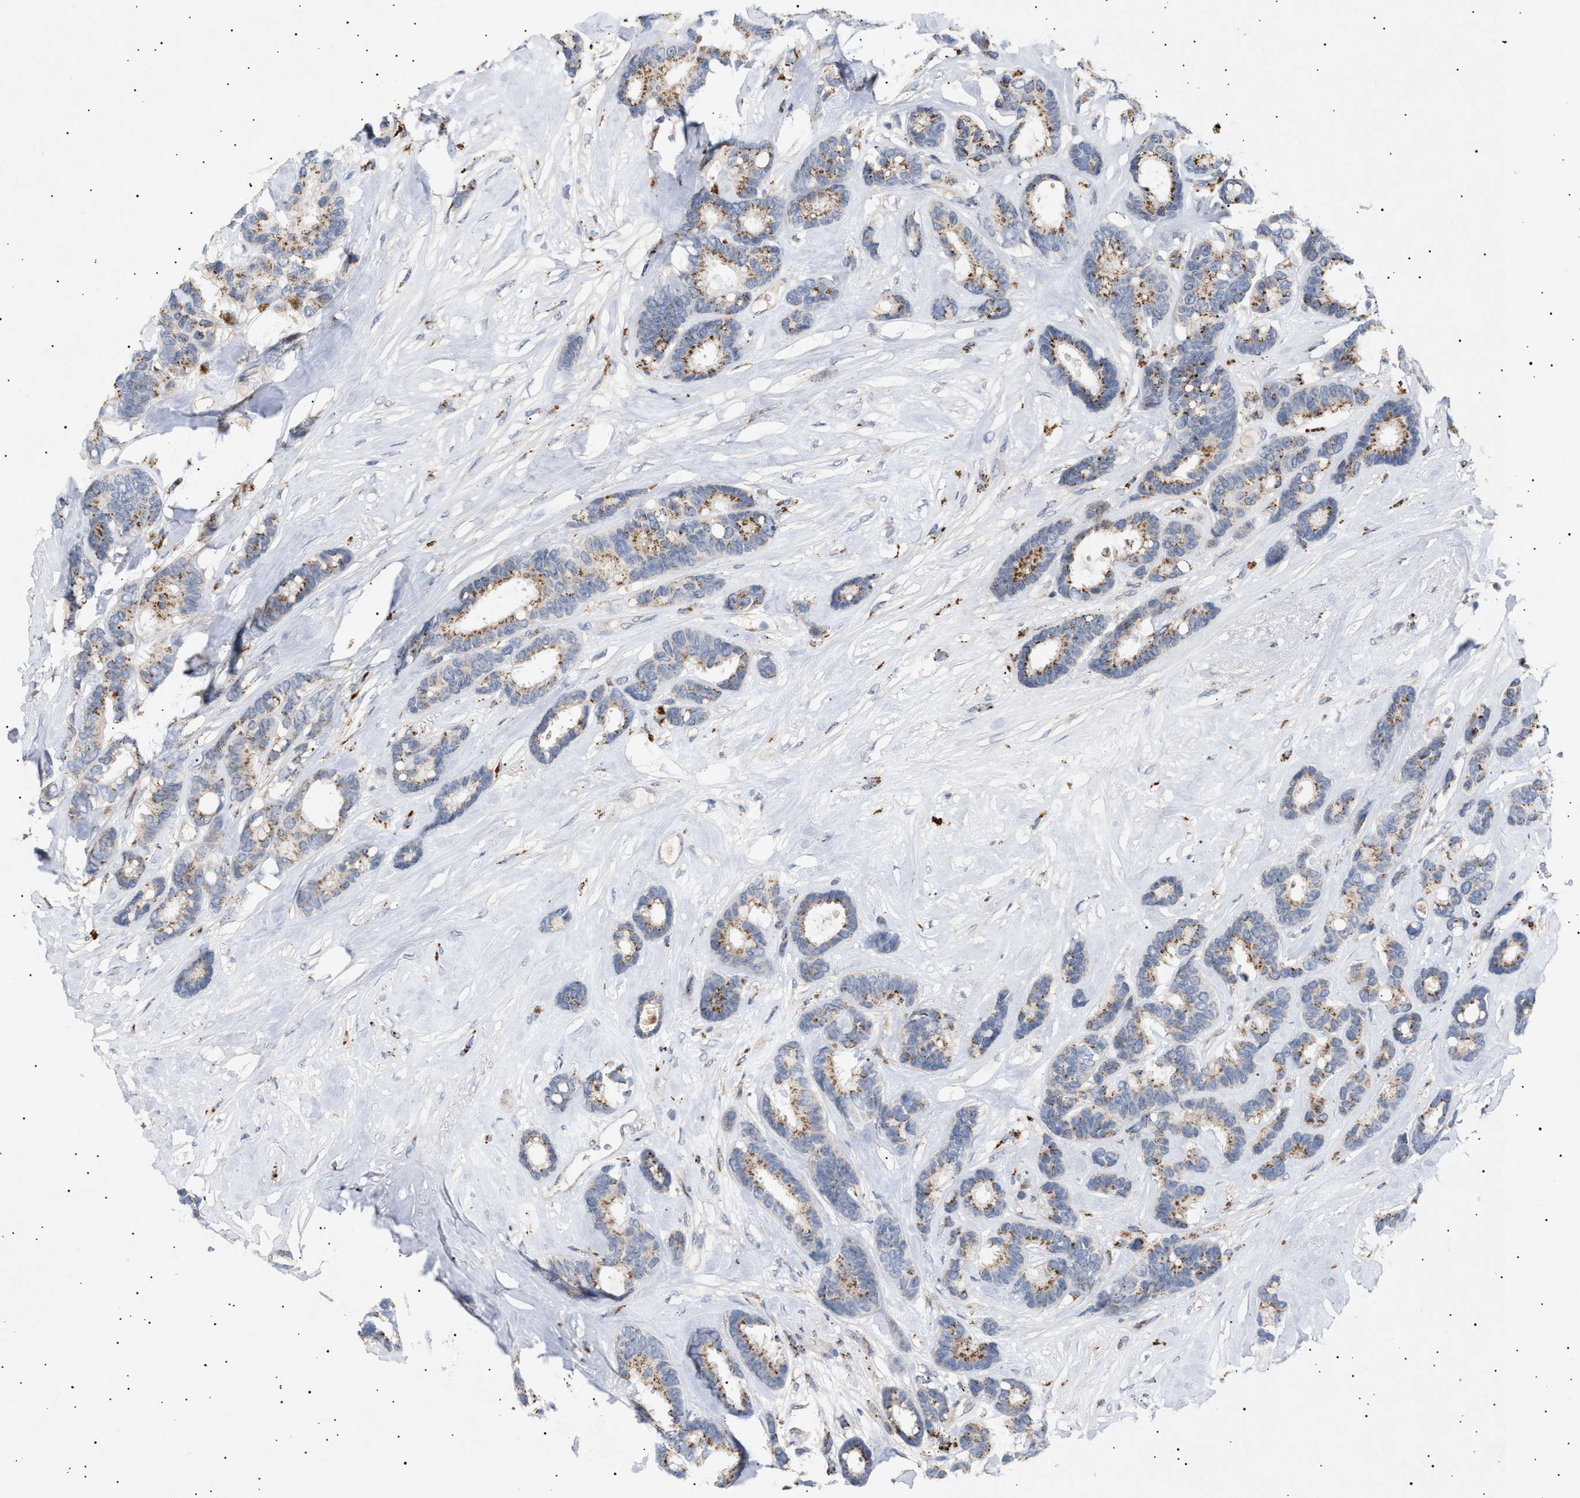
{"staining": {"intensity": "moderate", "quantity": ">75%", "location": "cytoplasmic/membranous"}, "tissue": "breast cancer", "cell_type": "Tumor cells", "image_type": "cancer", "snomed": [{"axis": "morphology", "description": "Duct carcinoma"}, {"axis": "topography", "description": "Breast"}], "caption": "The image exhibits a brown stain indicating the presence of a protein in the cytoplasmic/membranous of tumor cells in invasive ductal carcinoma (breast). Ihc stains the protein in brown and the nuclei are stained blue.", "gene": "SIRT5", "patient": {"sex": "female", "age": 87}}